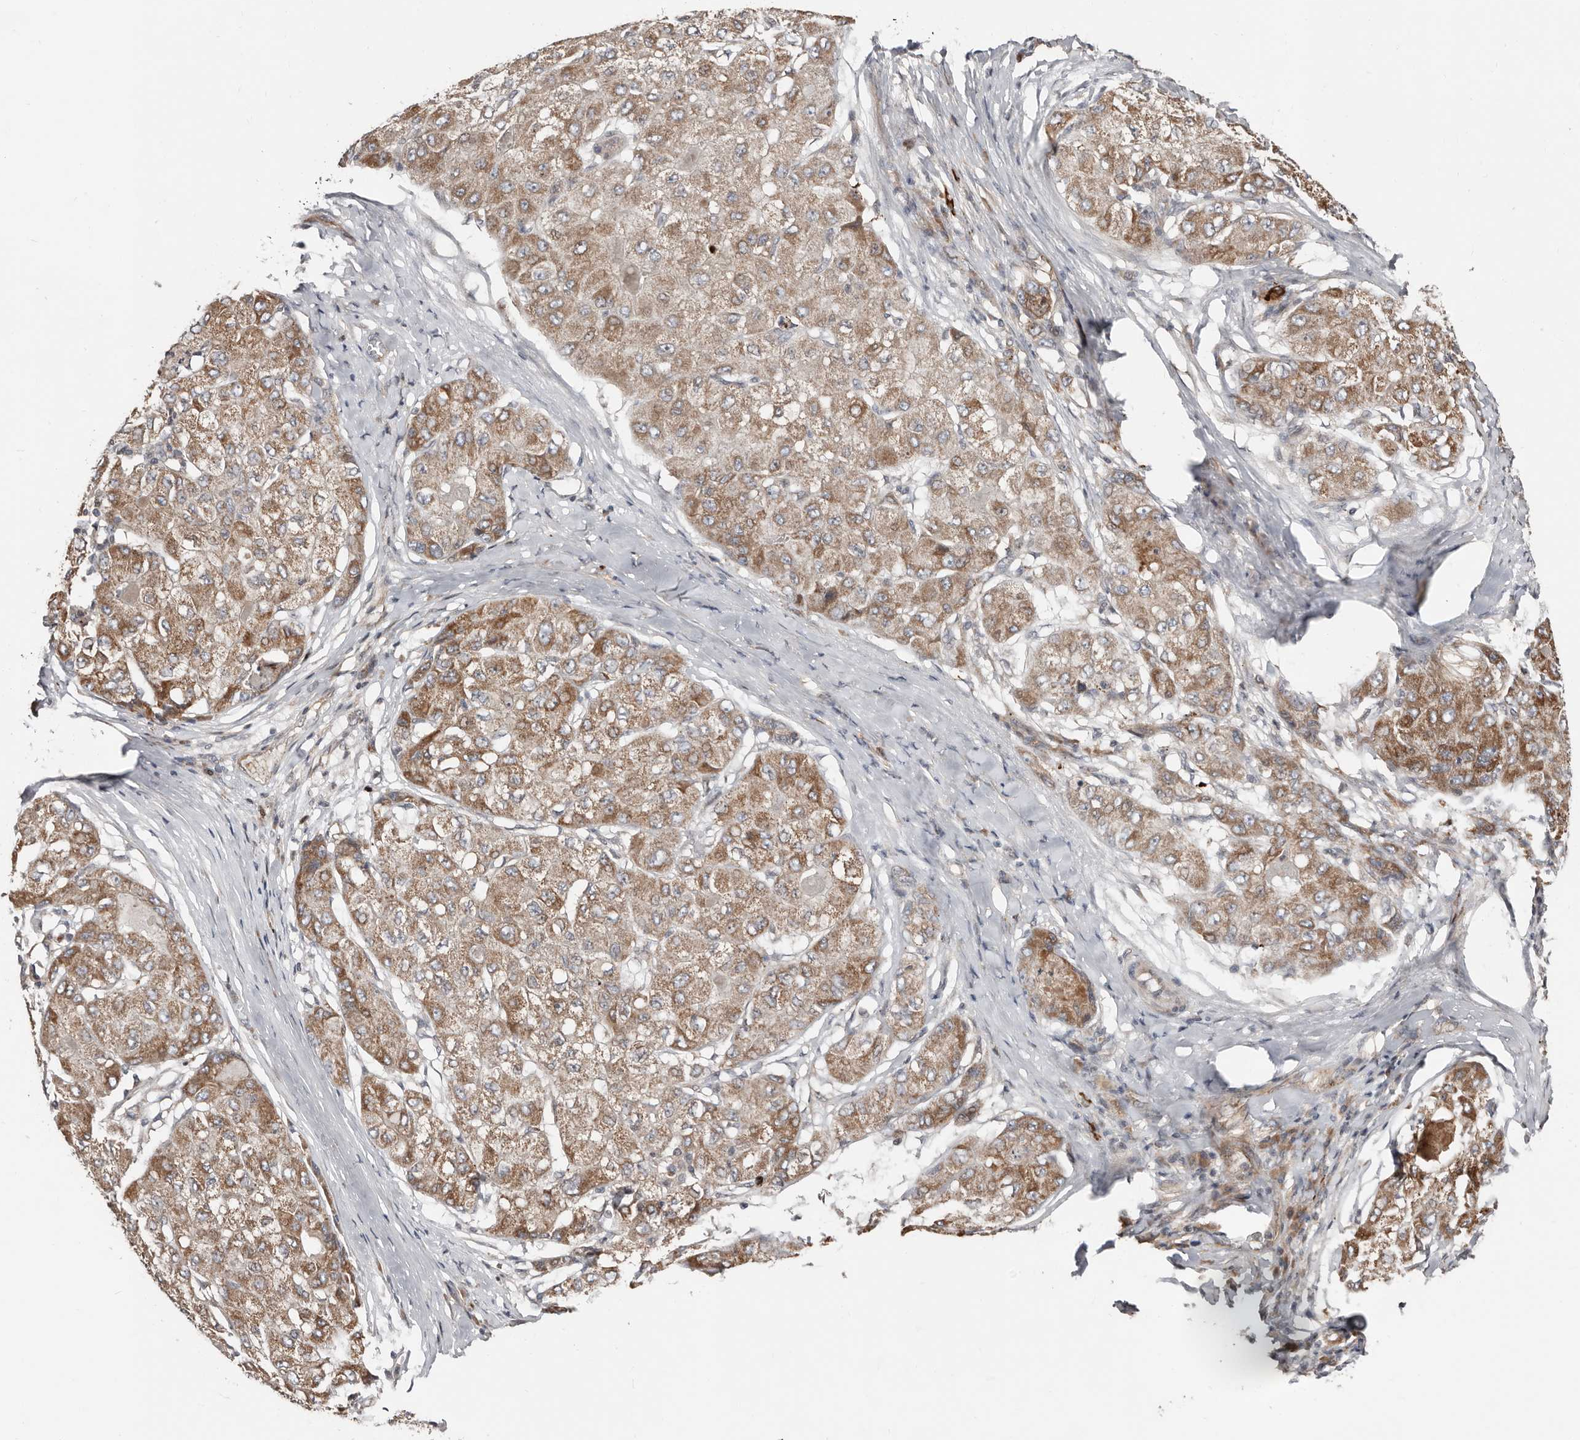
{"staining": {"intensity": "moderate", "quantity": ">75%", "location": "cytoplasmic/membranous"}, "tissue": "liver cancer", "cell_type": "Tumor cells", "image_type": "cancer", "snomed": [{"axis": "morphology", "description": "Carcinoma, Hepatocellular, NOS"}, {"axis": "topography", "description": "Liver"}], "caption": "Human liver cancer stained for a protein (brown) shows moderate cytoplasmic/membranous positive staining in about >75% of tumor cells.", "gene": "SMYD4", "patient": {"sex": "male", "age": 80}}